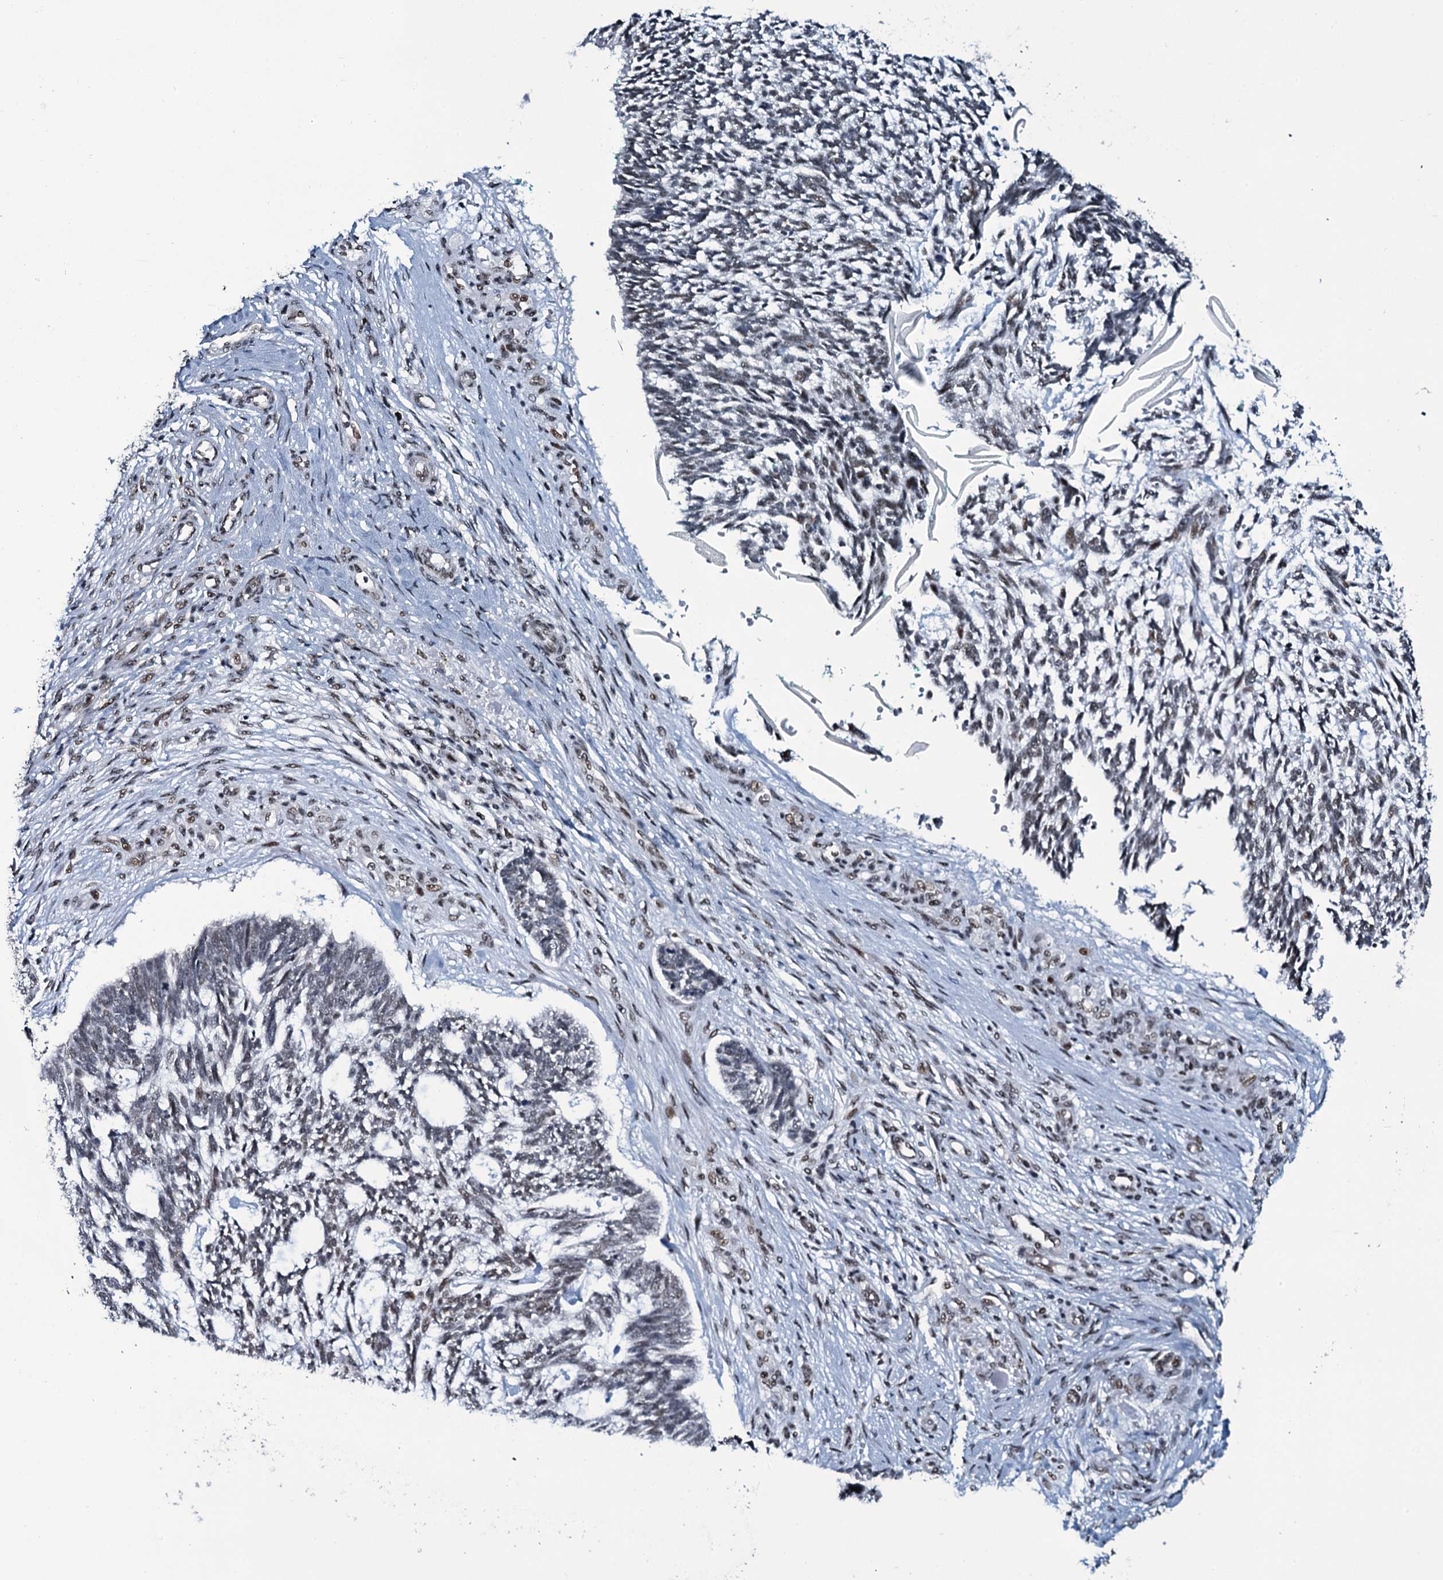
{"staining": {"intensity": "moderate", "quantity": "<25%", "location": "nuclear"}, "tissue": "skin cancer", "cell_type": "Tumor cells", "image_type": "cancer", "snomed": [{"axis": "morphology", "description": "Basal cell carcinoma"}, {"axis": "topography", "description": "Skin"}], "caption": "Protein staining reveals moderate nuclear positivity in approximately <25% of tumor cells in skin cancer (basal cell carcinoma). (DAB = brown stain, brightfield microscopy at high magnification).", "gene": "ZMIZ2", "patient": {"sex": "male", "age": 88}}